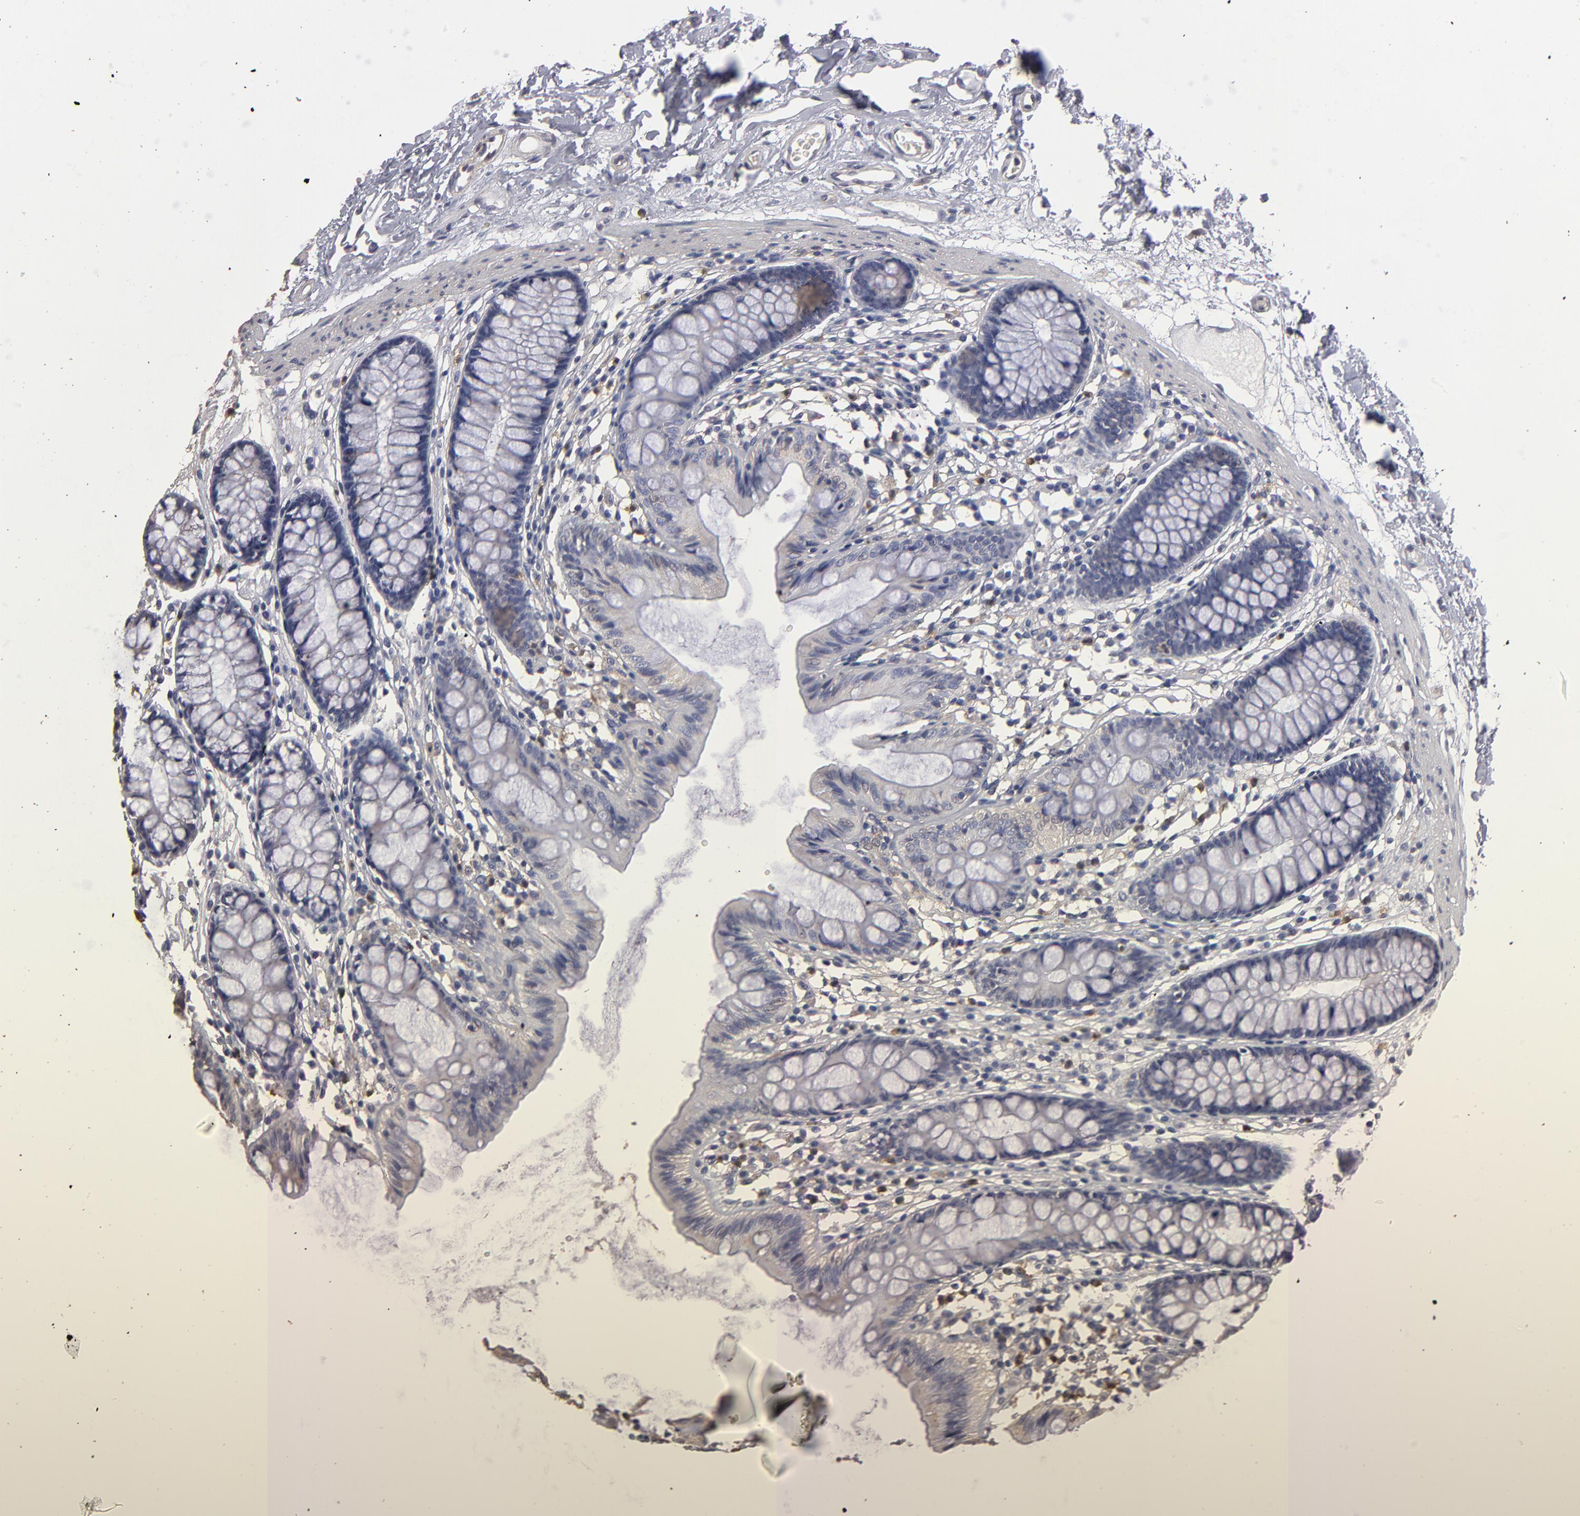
{"staining": {"intensity": "negative", "quantity": "none", "location": "none"}, "tissue": "colon", "cell_type": "Endothelial cells", "image_type": "normal", "snomed": [{"axis": "morphology", "description": "Normal tissue, NOS"}, {"axis": "topography", "description": "Colon"}], "caption": "This is an immunohistochemistry image of benign colon. There is no expression in endothelial cells.", "gene": "RO60", "patient": {"sex": "female", "age": 52}}